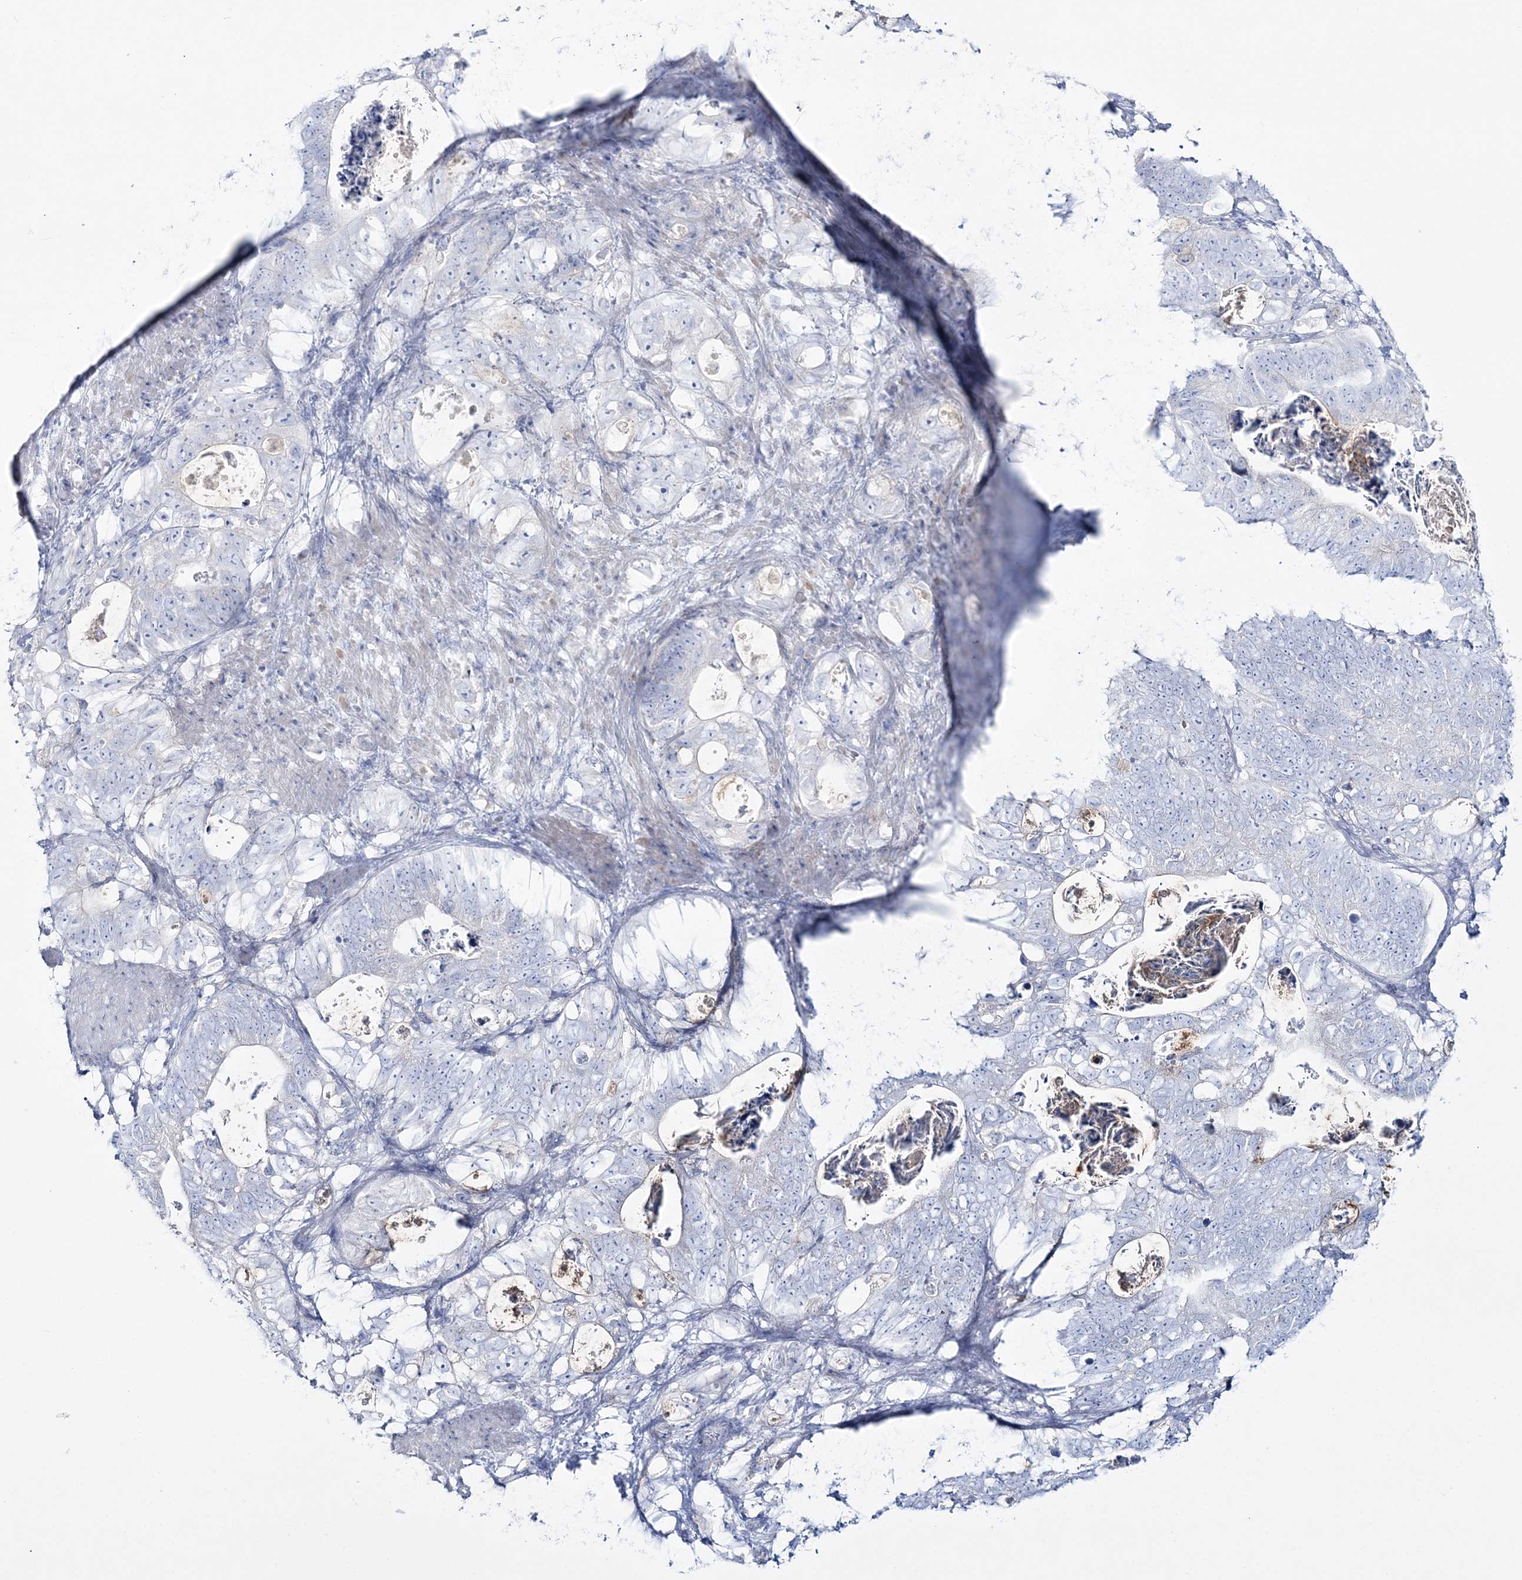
{"staining": {"intensity": "negative", "quantity": "none", "location": "none"}, "tissue": "stomach cancer", "cell_type": "Tumor cells", "image_type": "cancer", "snomed": [{"axis": "morphology", "description": "Normal tissue, NOS"}, {"axis": "morphology", "description": "Adenocarcinoma, NOS"}, {"axis": "topography", "description": "Stomach"}], "caption": "This is an IHC histopathology image of human stomach cancer (adenocarcinoma). There is no positivity in tumor cells.", "gene": "WDSUB1", "patient": {"sex": "female", "age": 89}}